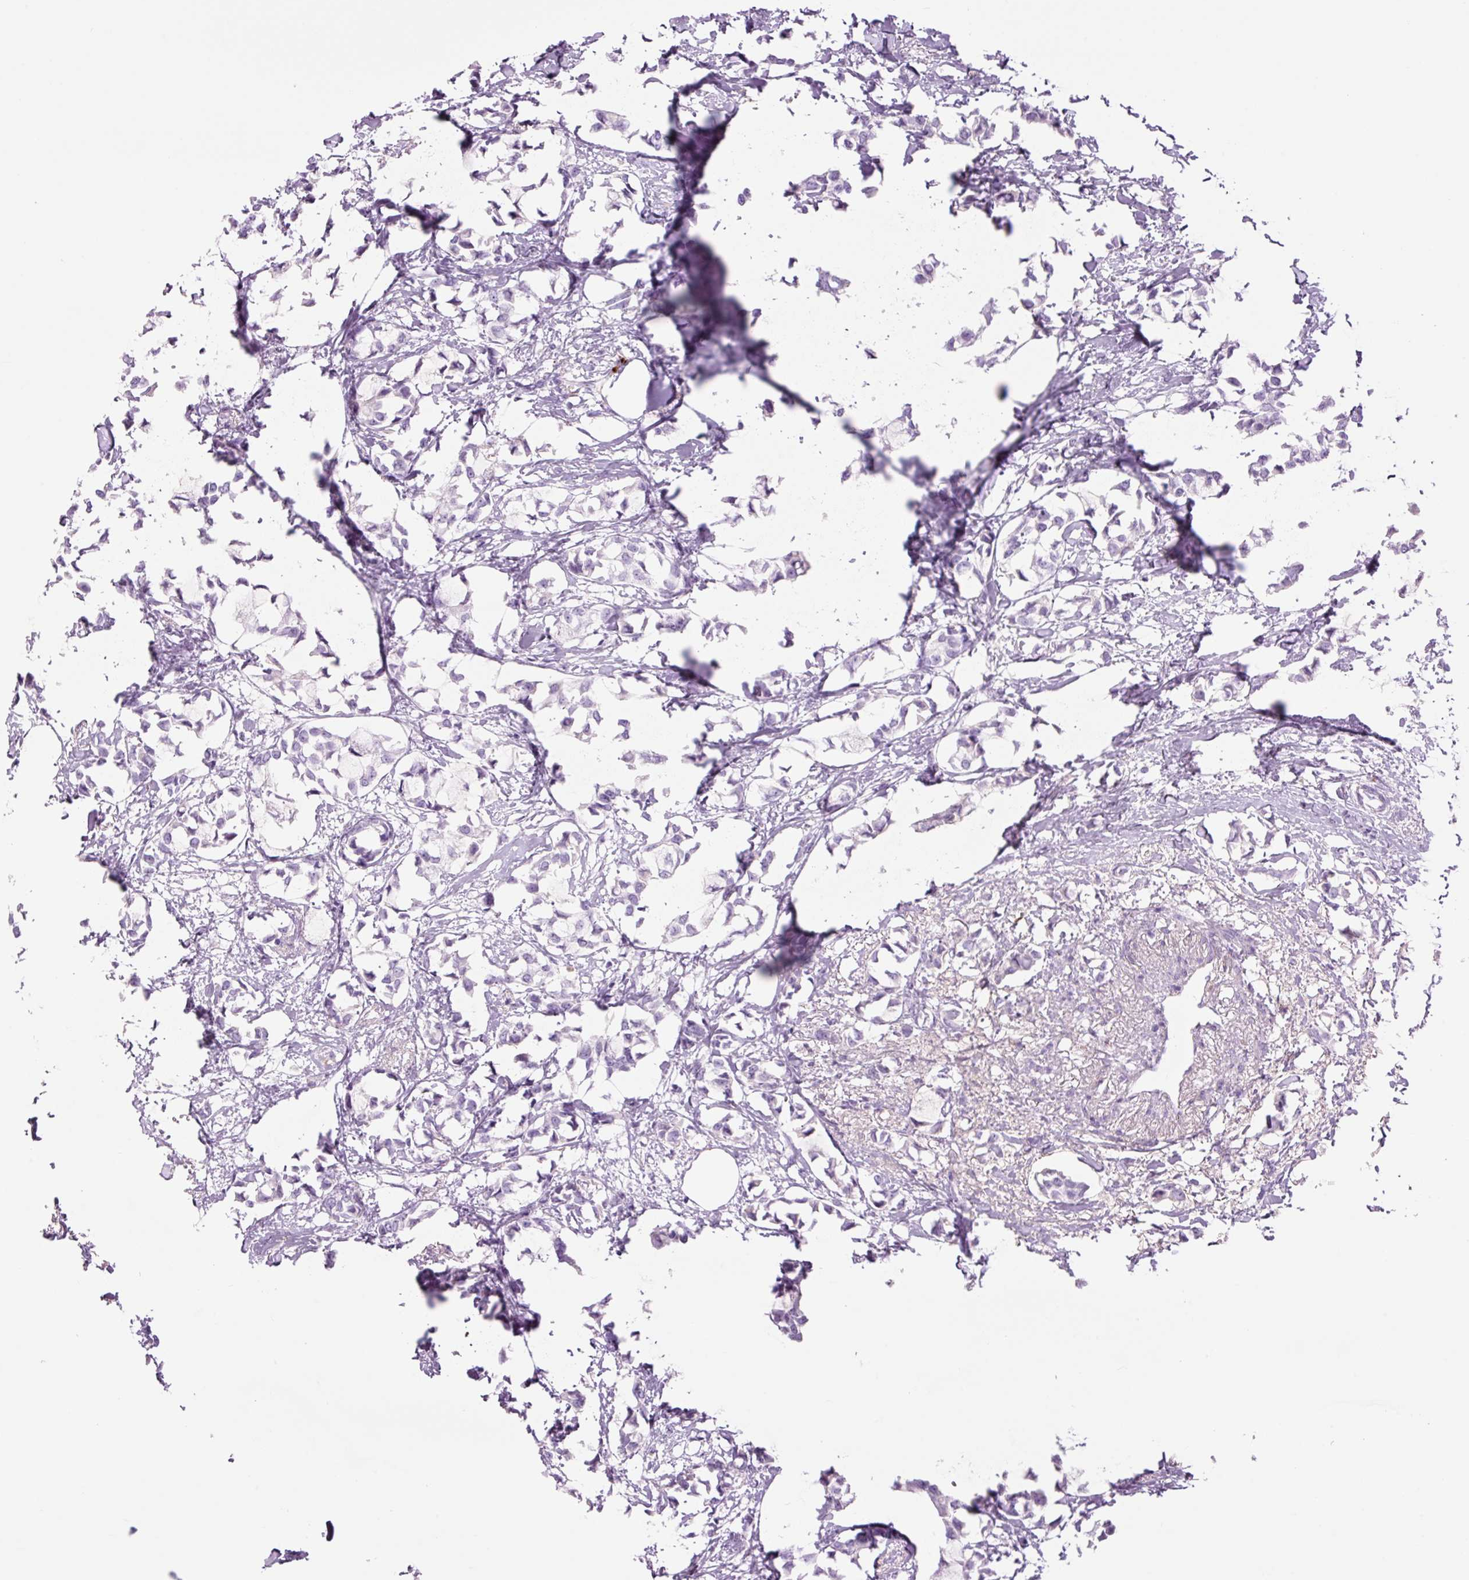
{"staining": {"intensity": "negative", "quantity": "none", "location": "none"}, "tissue": "breast cancer", "cell_type": "Tumor cells", "image_type": "cancer", "snomed": [{"axis": "morphology", "description": "Duct carcinoma"}, {"axis": "topography", "description": "Breast"}], "caption": "A photomicrograph of breast invasive ductal carcinoma stained for a protein shows no brown staining in tumor cells.", "gene": "LYZ", "patient": {"sex": "female", "age": 73}}